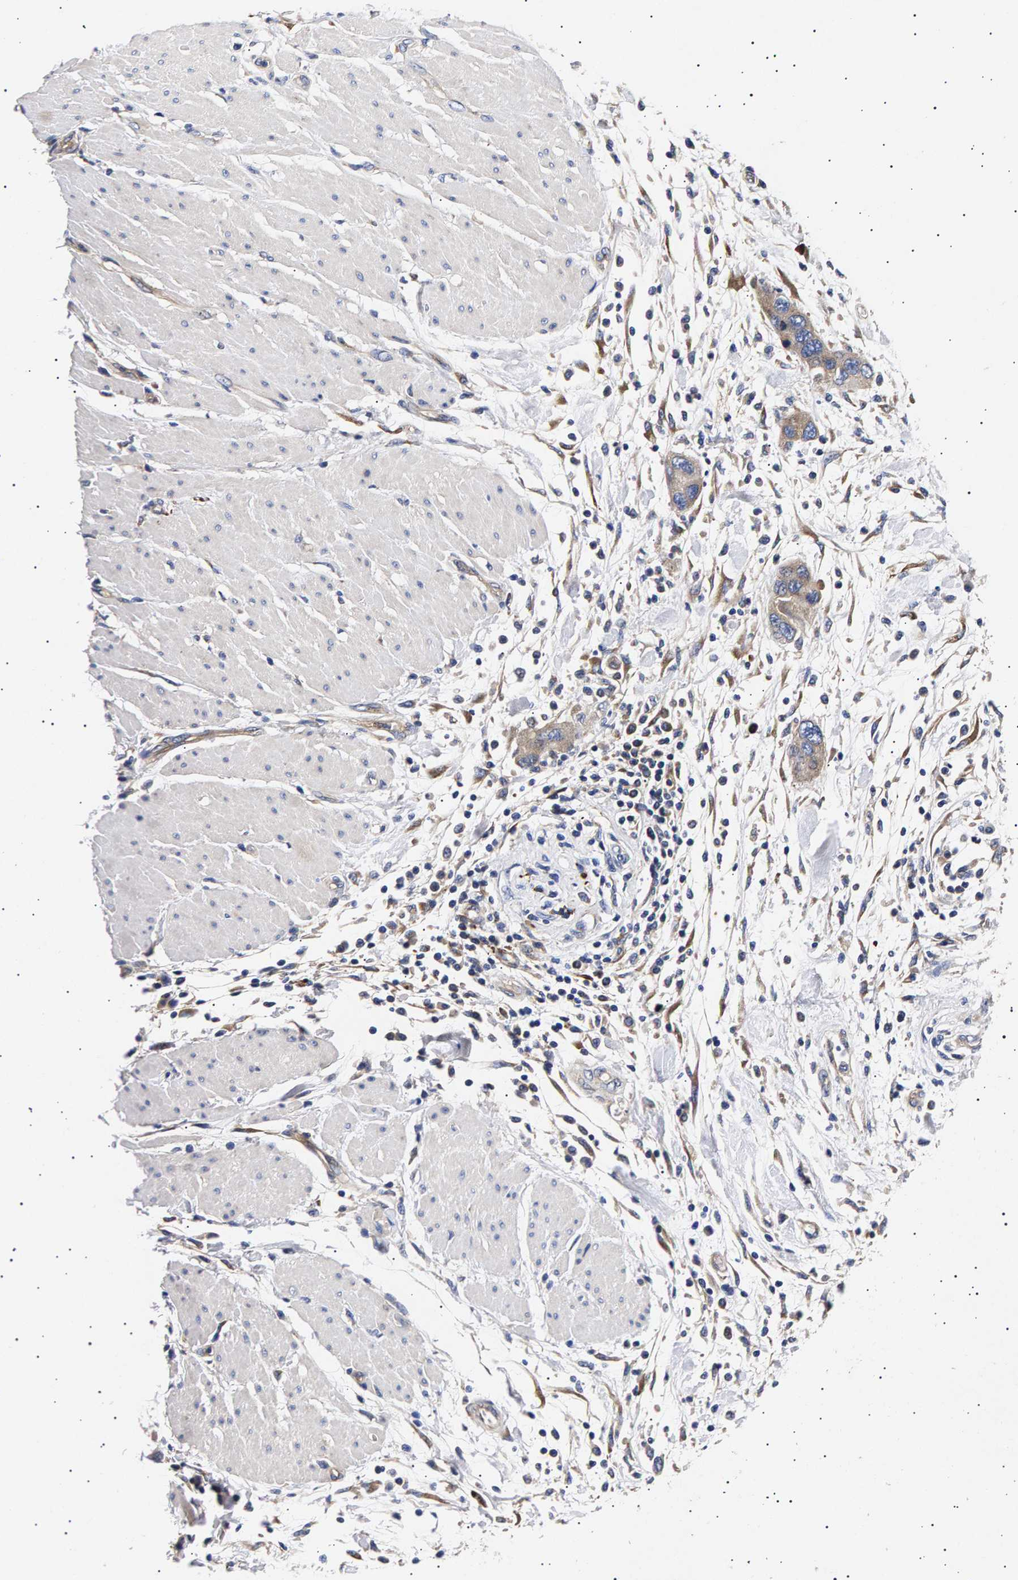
{"staining": {"intensity": "weak", "quantity": "<25%", "location": "cytoplasmic/membranous"}, "tissue": "pancreatic cancer", "cell_type": "Tumor cells", "image_type": "cancer", "snomed": [{"axis": "morphology", "description": "Normal tissue, NOS"}, {"axis": "morphology", "description": "Adenocarcinoma, NOS"}, {"axis": "topography", "description": "Pancreas"}], "caption": "Immunohistochemical staining of pancreatic adenocarcinoma exhibits no significant staining in tumor cells.", "gene": "ANKRD40", "patient": {"sex": "female", "age": 71}}